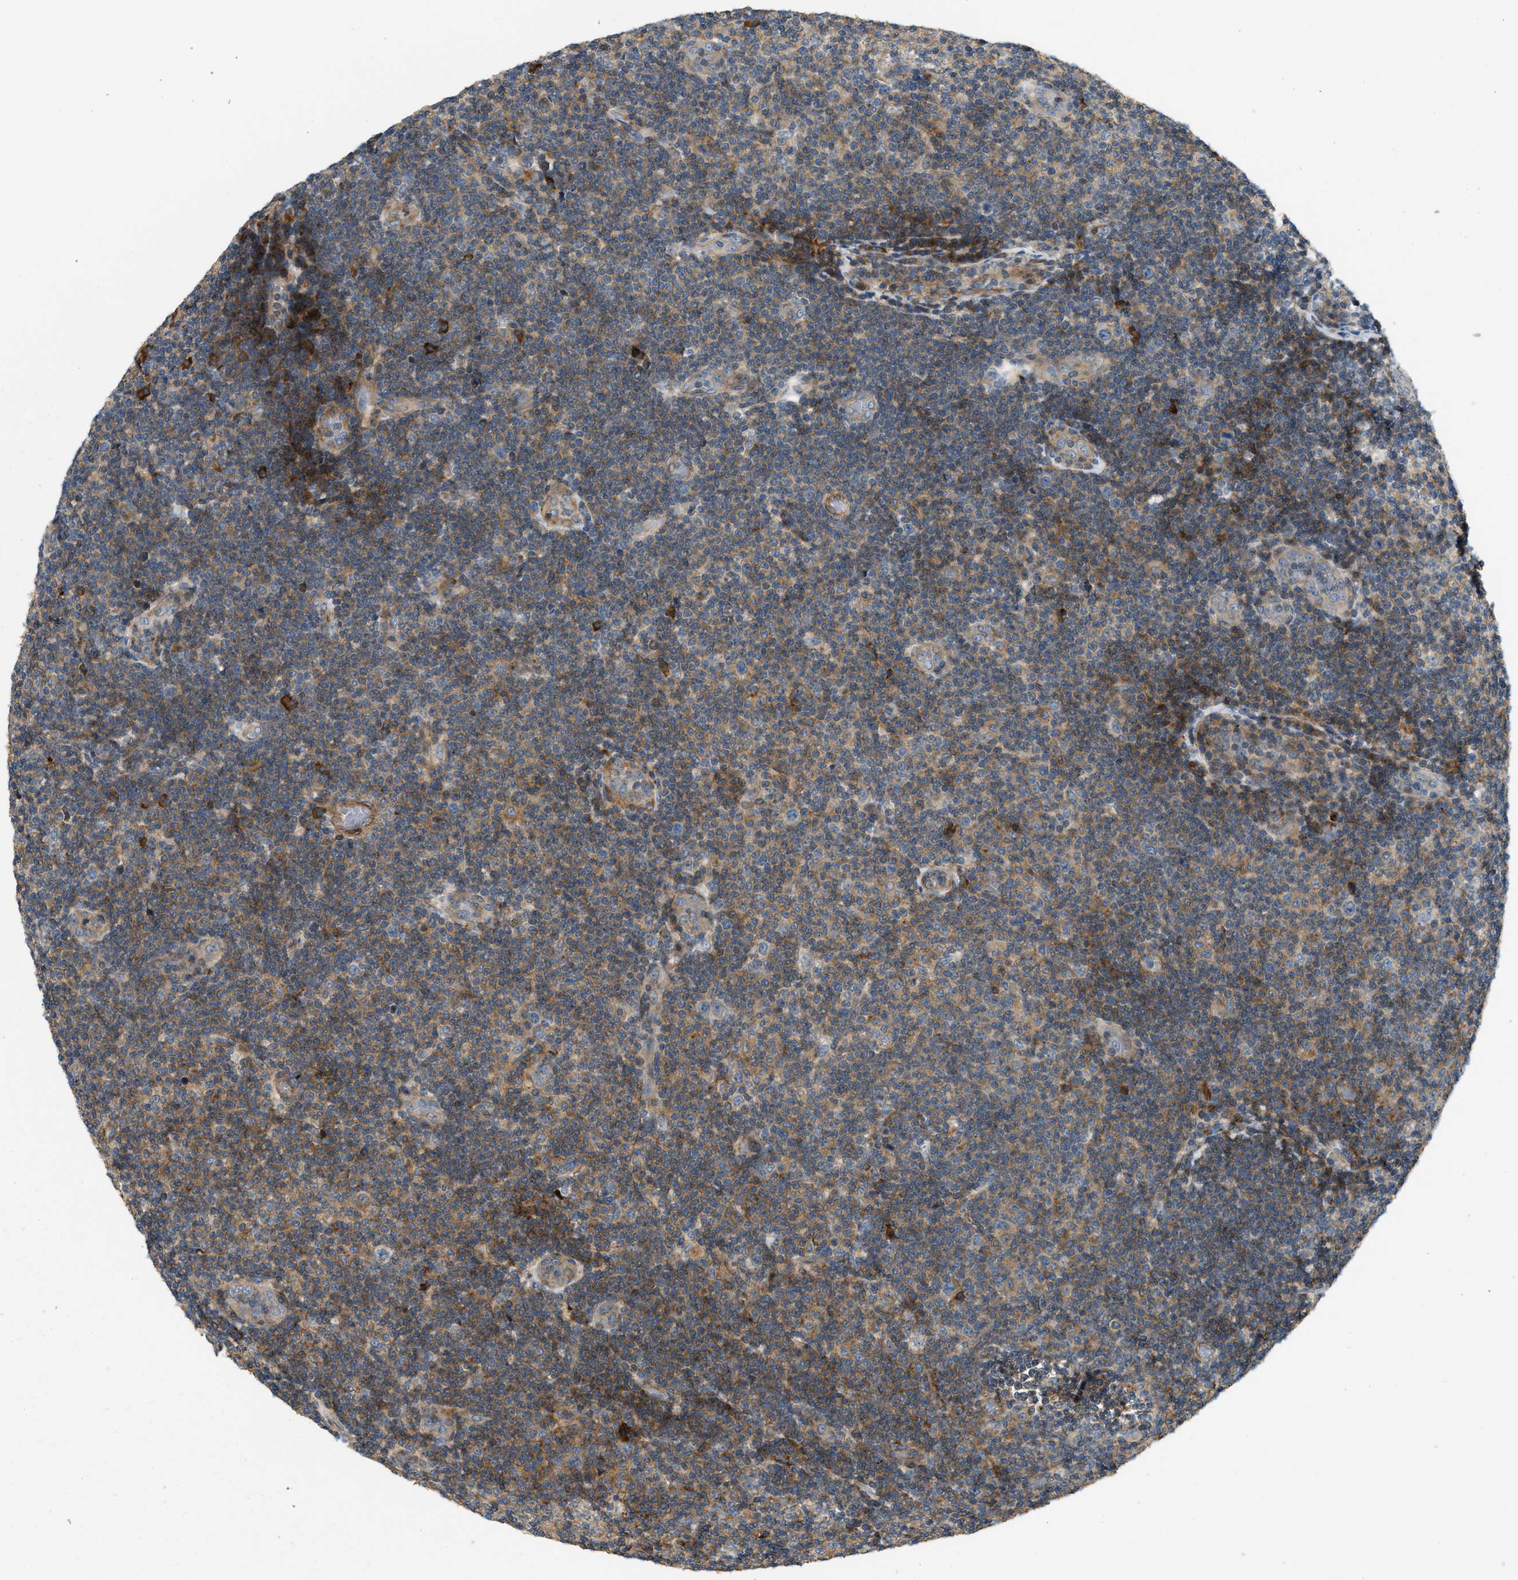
{"staining": {"intensity": "moderate", "quantity": "25%-75%", "location": "cytoplasmic/membranous"}, "tissue": "lymphoma", "cell_type": "Tumor cells", "image_type": "cancer", "snomed": [{"axis": "morphology", "description": "Malignant lymphoma, non-Hodgkin's type, Low grade"}, {"axis": "topography", "description": "Lymph node"}], "caption": "Low-grade malignant lymphoma, non-Hodgkin's type was stained to show a protein in brown. There is medium levels of moderate cytoplasmic/membranous staining in approximately 25%-75% of tumor cells. The protein of interest is shown in brown color, while the nuclei are stained blue.", "gene": "BTN3A2", "patient": {"sex": "male", "age": 83}}